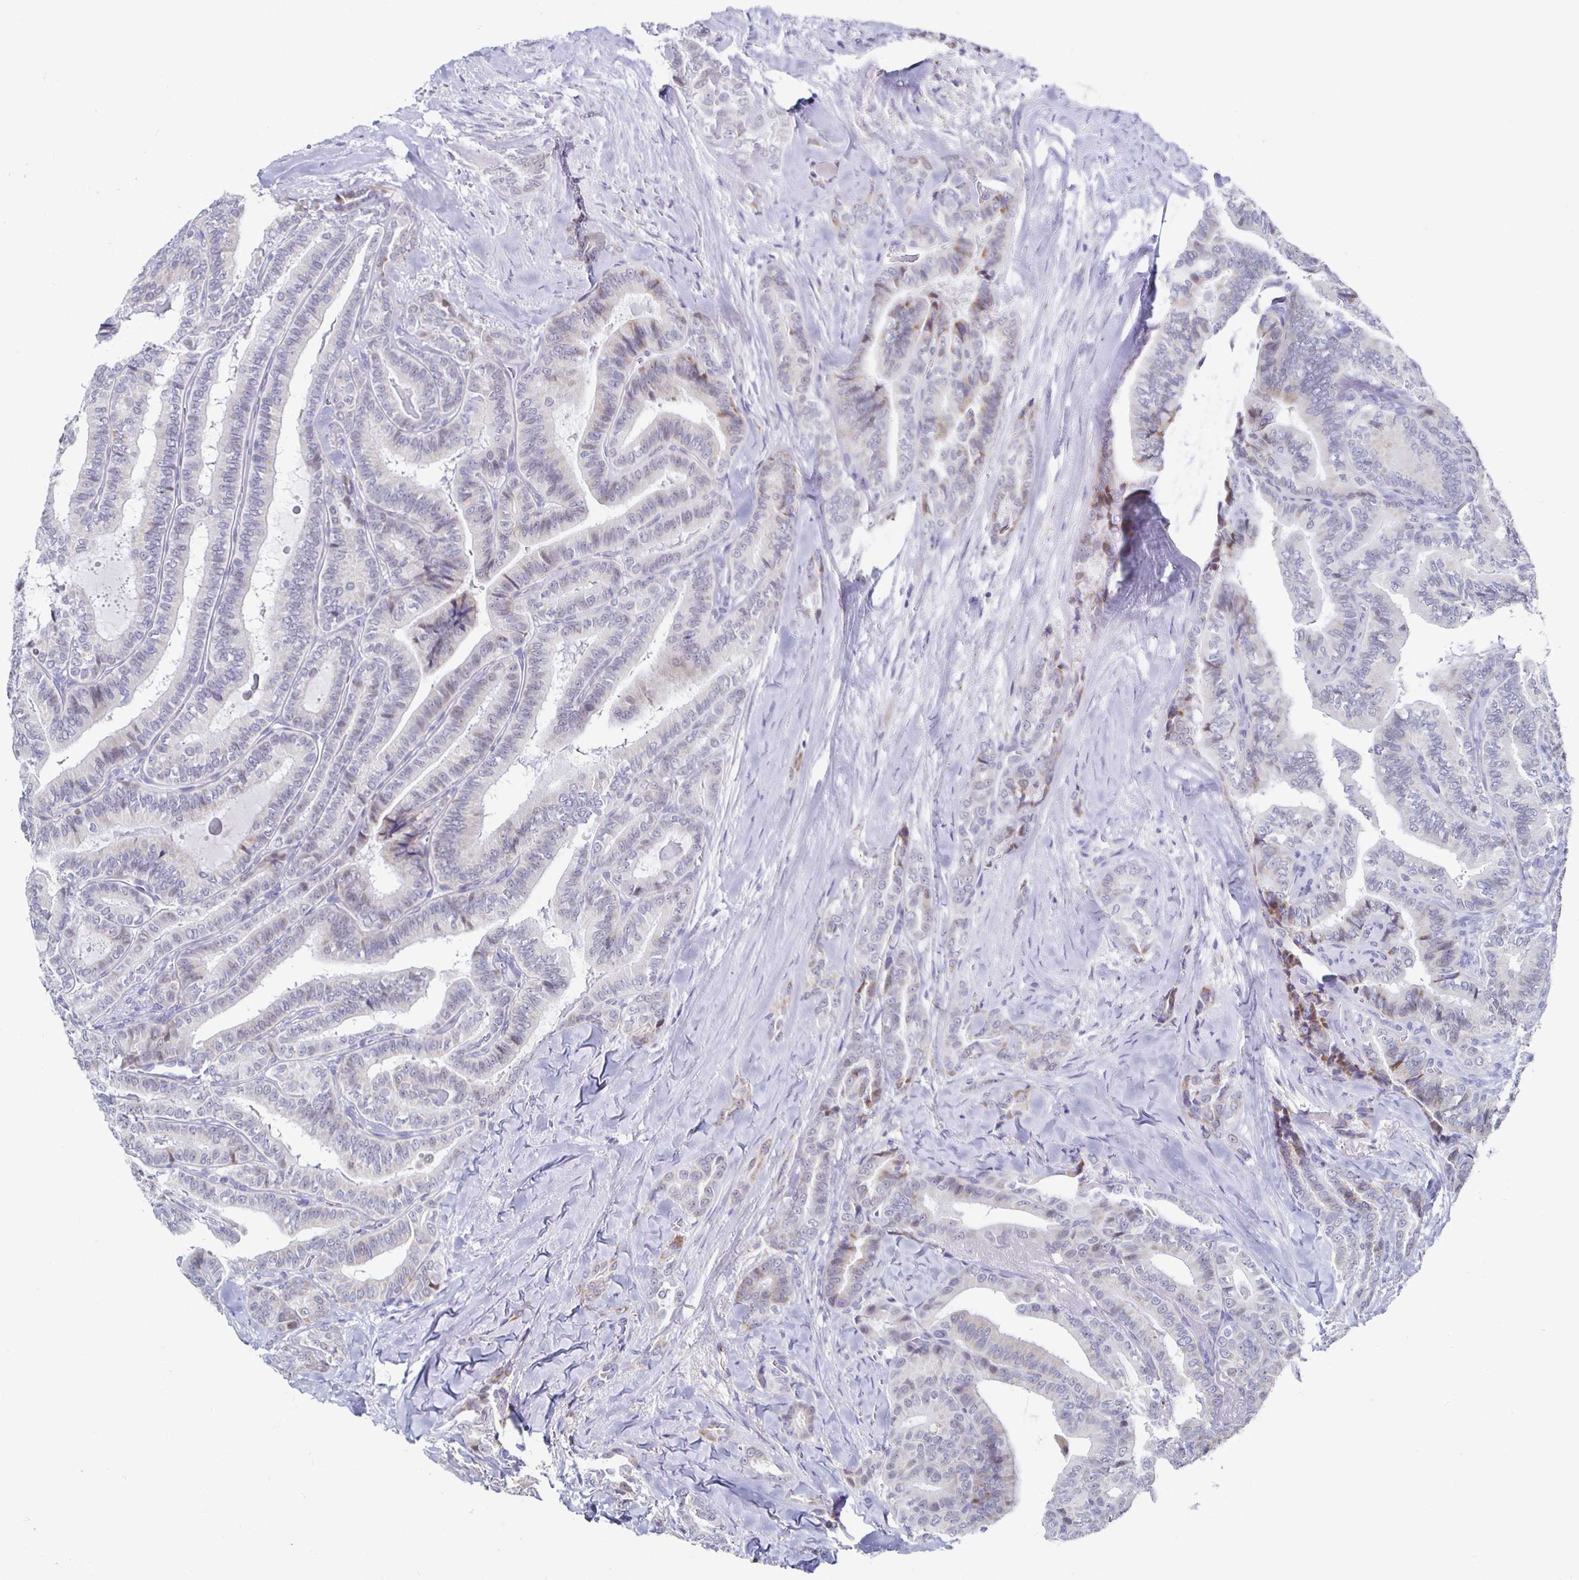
{"staining": {"intensity": "weak", "quantity": "<25%", "location": "cytoplasmic/membranous"}, "tissue": "thyroid cancer", "cell_type": "Tumor cells", "image_type": "cancer", "snomed": [{"axis": "morphology", "description": "Papillary adenocarcinoma, NOS"}, {"axis": "topography", "description": "Thyroid gland"}], "caption": "The IHC histopathology image has no significant expression in tumor cells of thyroid cancer tissue.", "gene": "NOCT", "patient": {"sex": "male", "age": 61}}